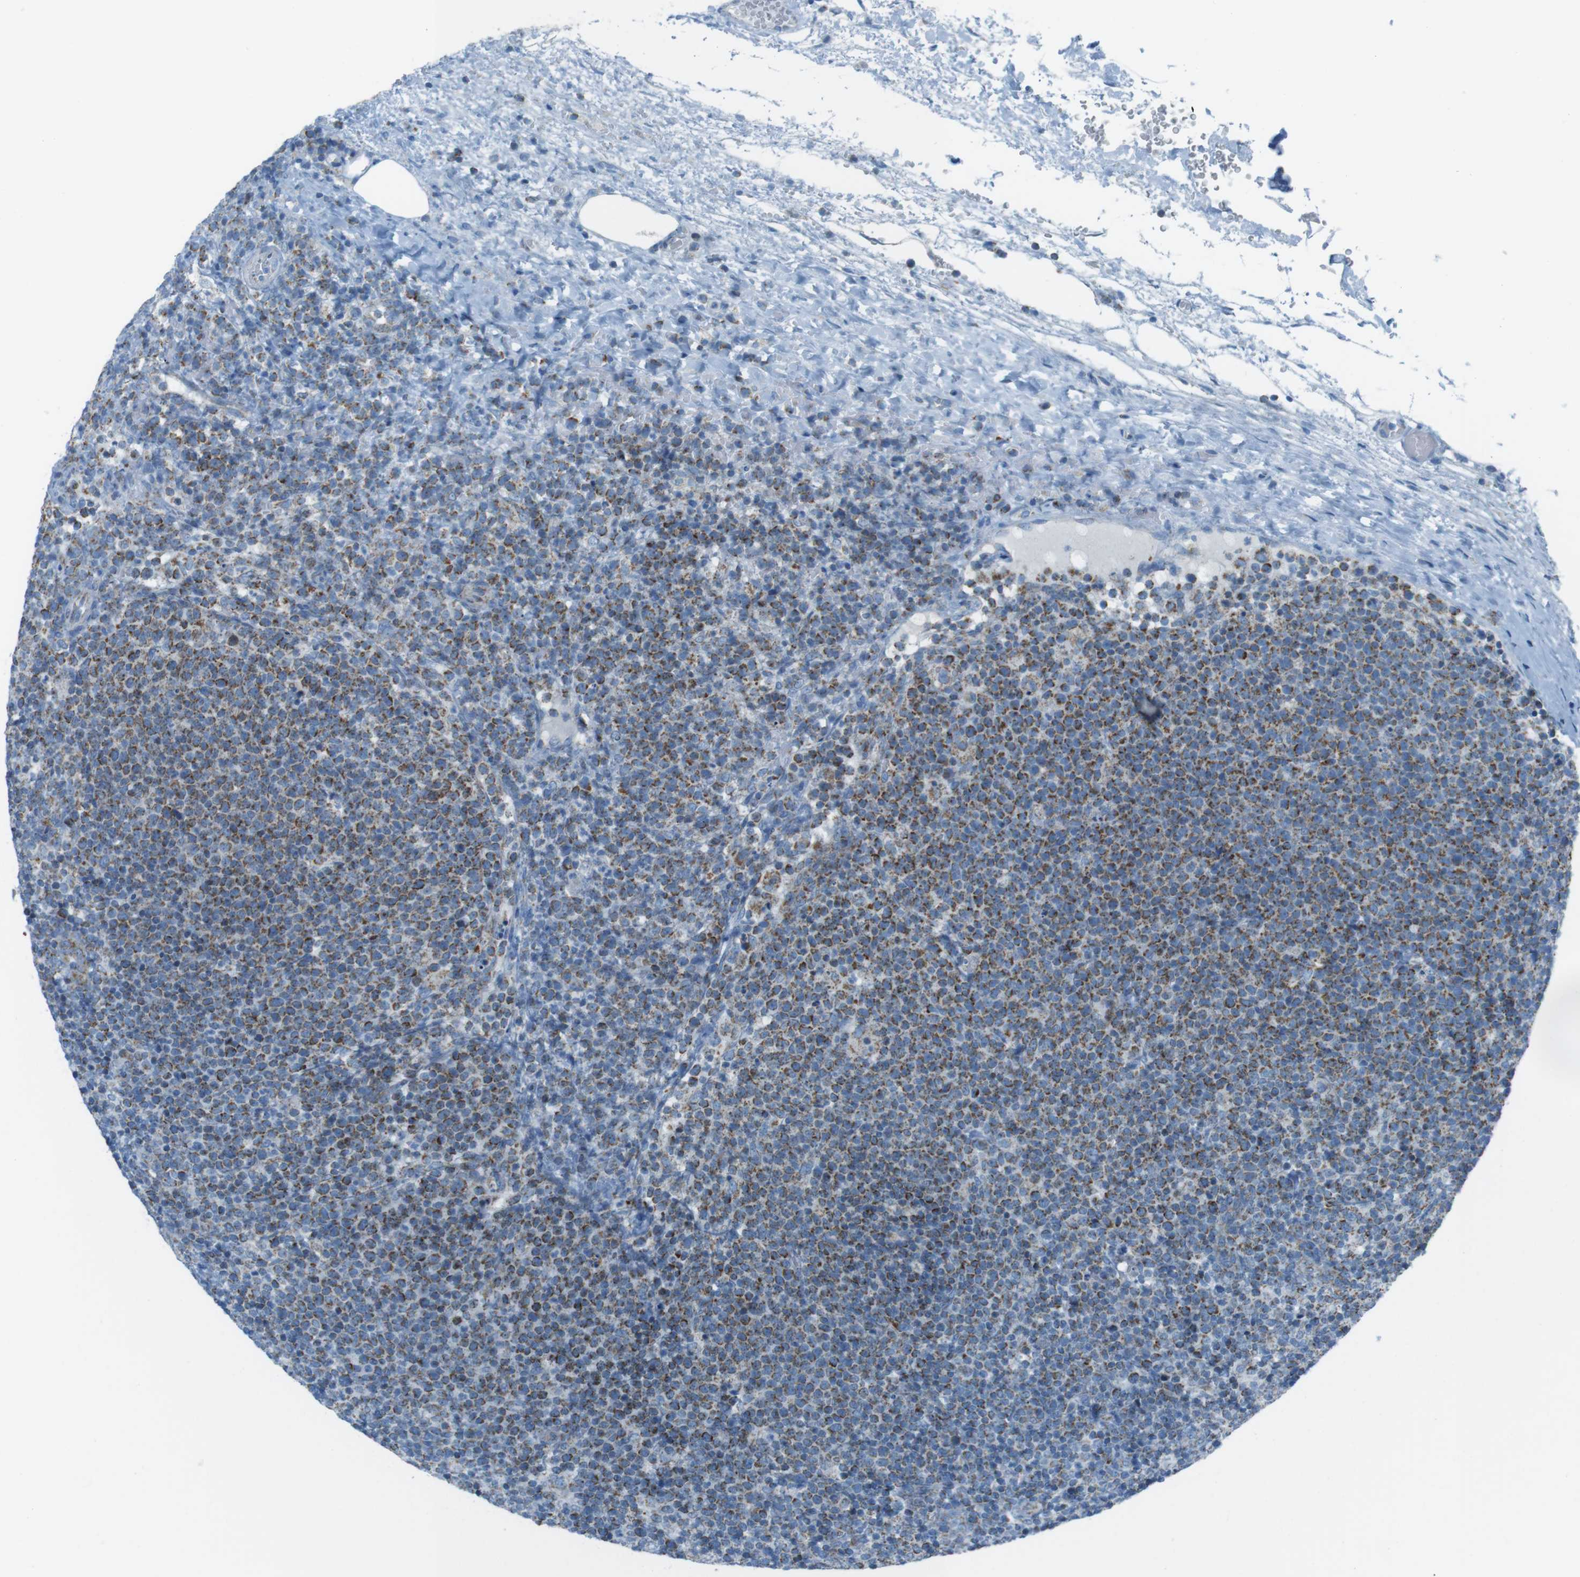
{"staining": {"intensity": "strong", "quantity": "25%-75%", "location": "cytoplasmic/membranous"}, "tissue": "lymphoma", "cell_type": "Tumor cells", "image_type": "cancer", "snomed": [{"axis": "morphology", "description": "Malignant lymphoma, non-Hodgkin's type, High grade"}, {"axis": "topography", "description": "Lymph node"}], "caption": "Strong cytoplasmic/membranous protein expression is identified in about 25%-75% of tumor cells in lymphoma. The protein of interest is stained brown, and the nuclei are stained in blue (DAB IHC with brightfield microscopy, high magnification).", "gene": "DNAJA3", "patient": {"sex": "male", "age": 61}}